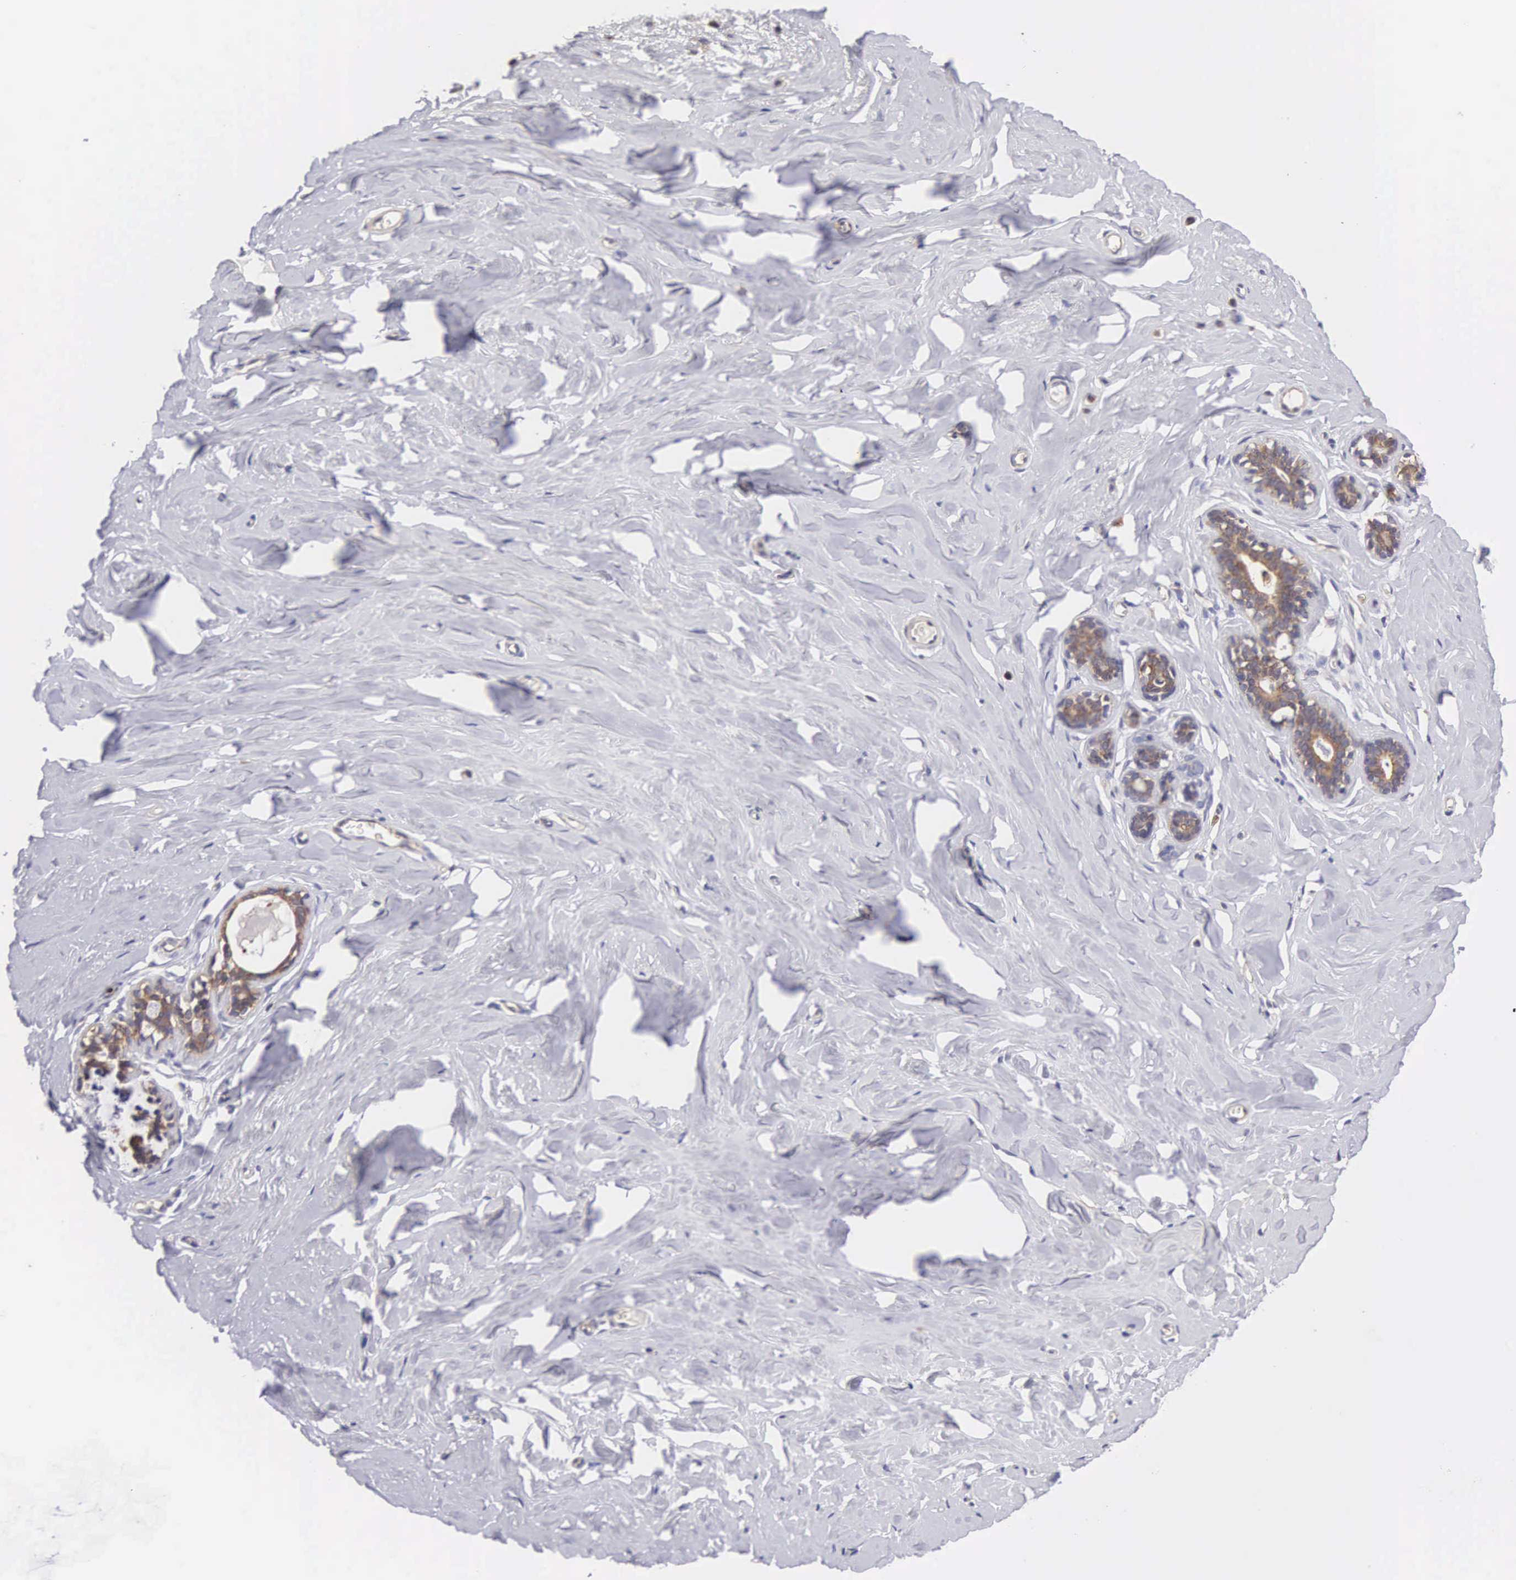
{"staining": {"intensity": "negative", "quantity": "none", "location": "none"}, "tissue": "breast", "cell_type": "Adipocytes", "image_type": "normal", "snomed": [{"axis": "morphology", "description": "Normal tissue, NOS"}, {"axis": "topography", "description": "Breast"}], "caption": "An image of breast stained for a protein demonstrates no brown staining in adipocytes.", "gene": "DHRS1", "patient": {"sex": "female", "age": 45}}